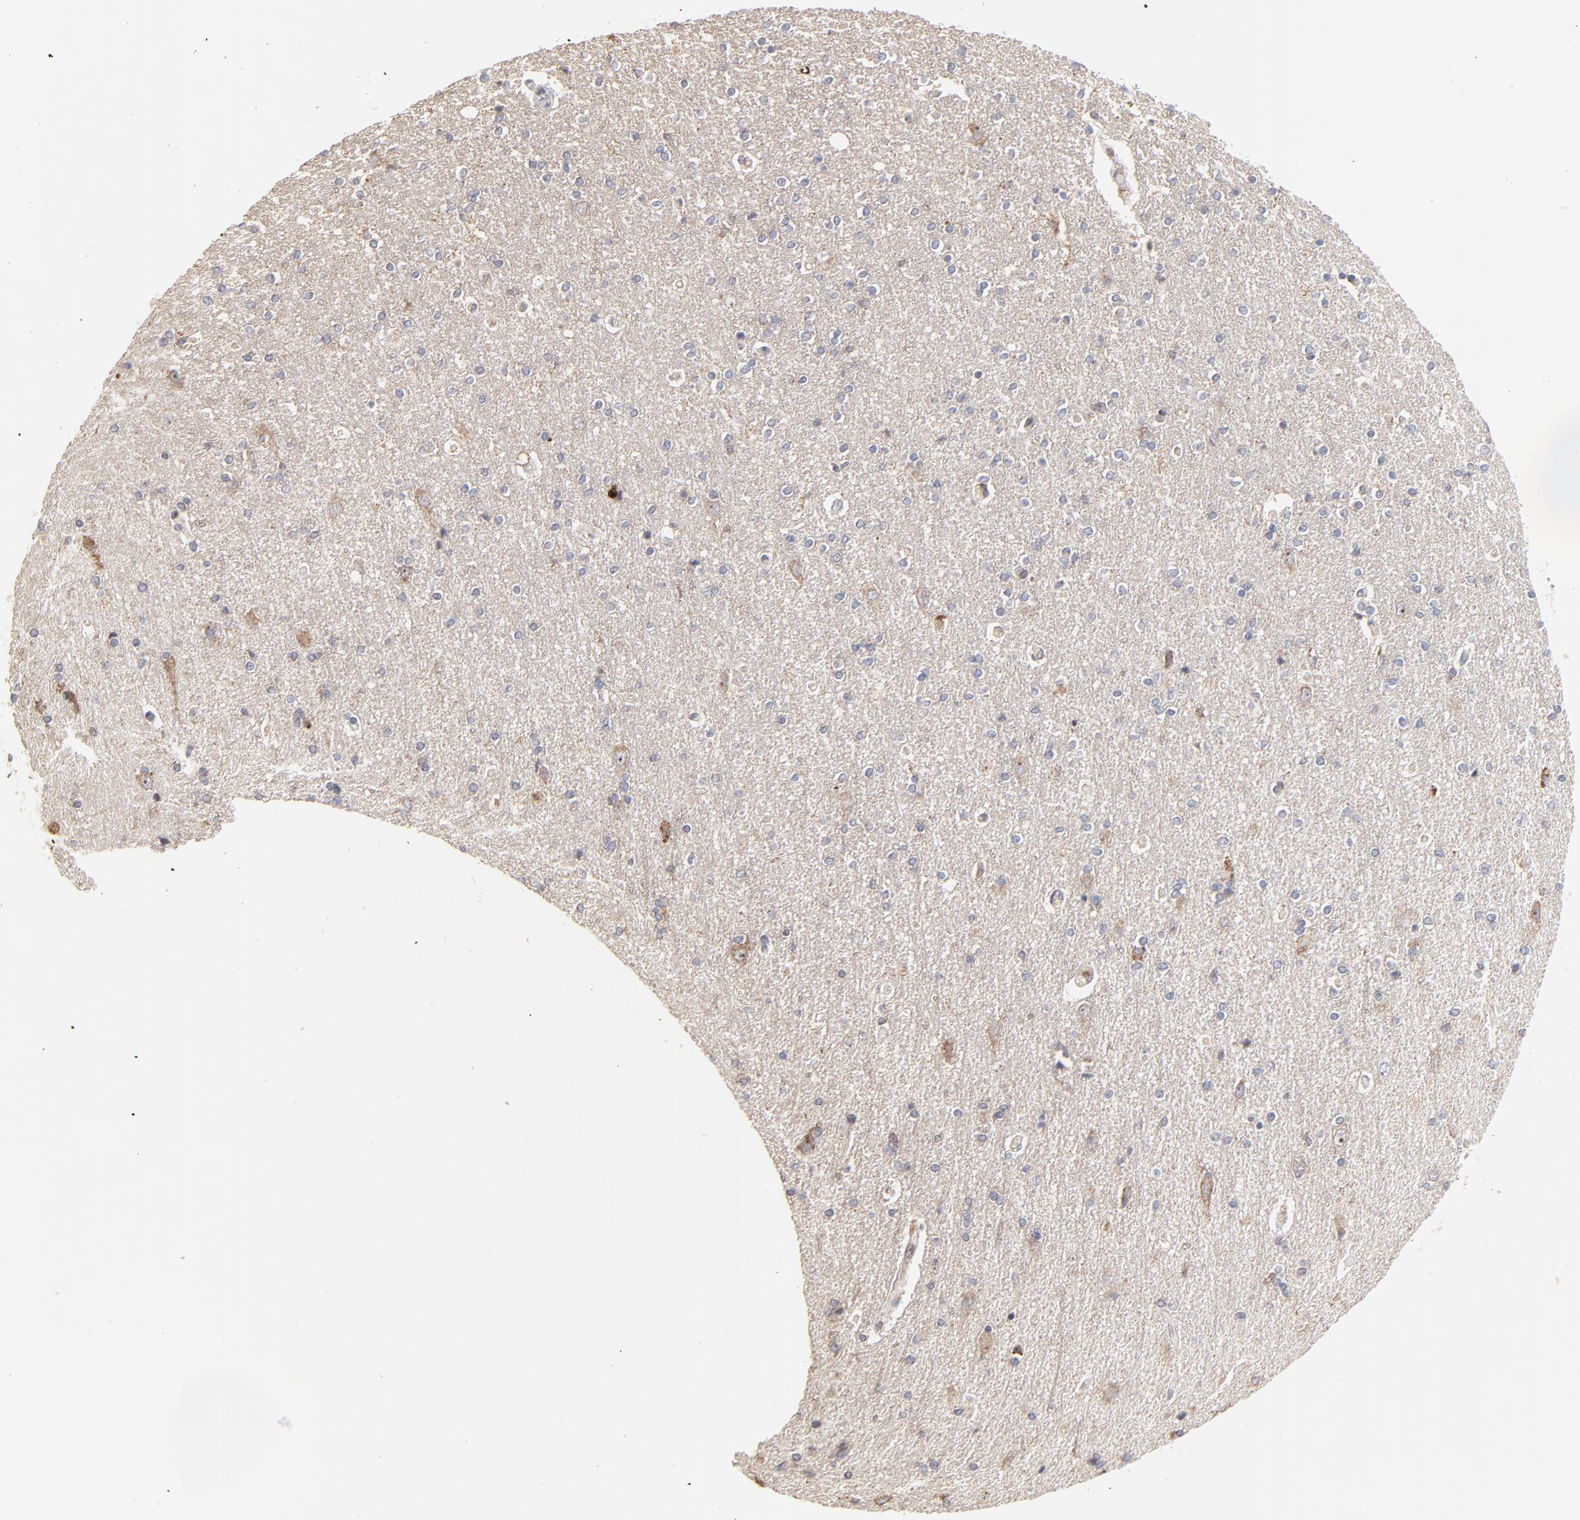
{"staining": {"intensity": "weak", "quantity": "<25%", "location": "cytoplasmic/membranous"}, "tissue": "caudate", "cell_type": "Glial cells", "image_type": "normal", "snomed": [{"axis": "morphology", "description": "Normal tissue, NOS"}, {"axis": "topography", "description": "Lateral ventricle wall"}], "caption": "DAB immunohistochemical staining of unremarkable human caudate exhibits no significant expression in glial cells.", "gene": "RNF213", "patient": {"sex": "female", "age": 54}}